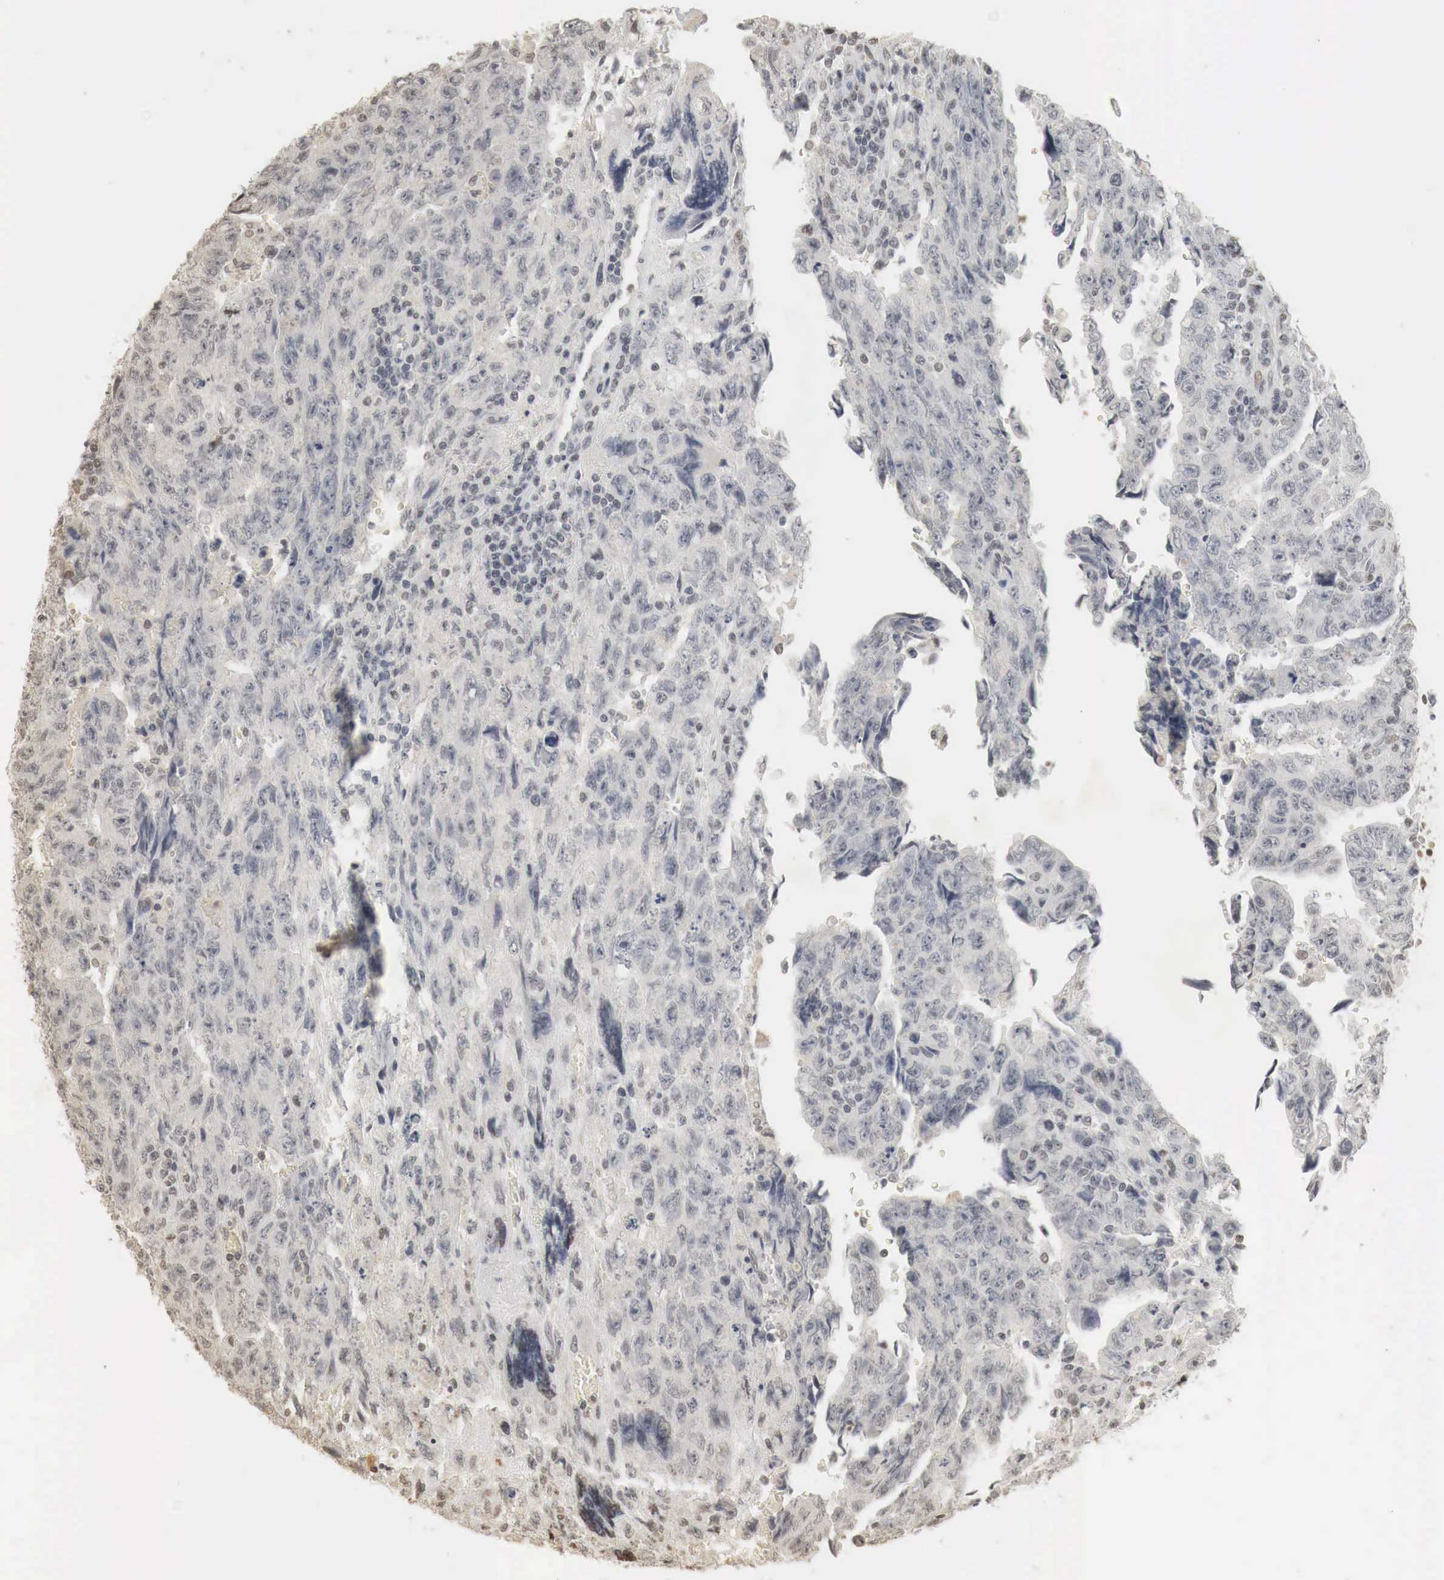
{"staining": {"intensity": "weak", "quantity": "<25%", "location": "nuclear"}, "tissue": "testis cancer", "cell_type": "Tumor cells", "image_type": "cancer", "snomed": [{"axis": "morphology", "description": "Carcinoma, Embryonal, NOS"}, {"axis": "topography", "description": "Testis"}], "caption": "Testis embryonal carcinoma stained for a protein using immunohistochemistry (IHC) shows no staining tumor cells.", "gene": "ERBB4", "patient": {"sex": "male", "age": 28}}